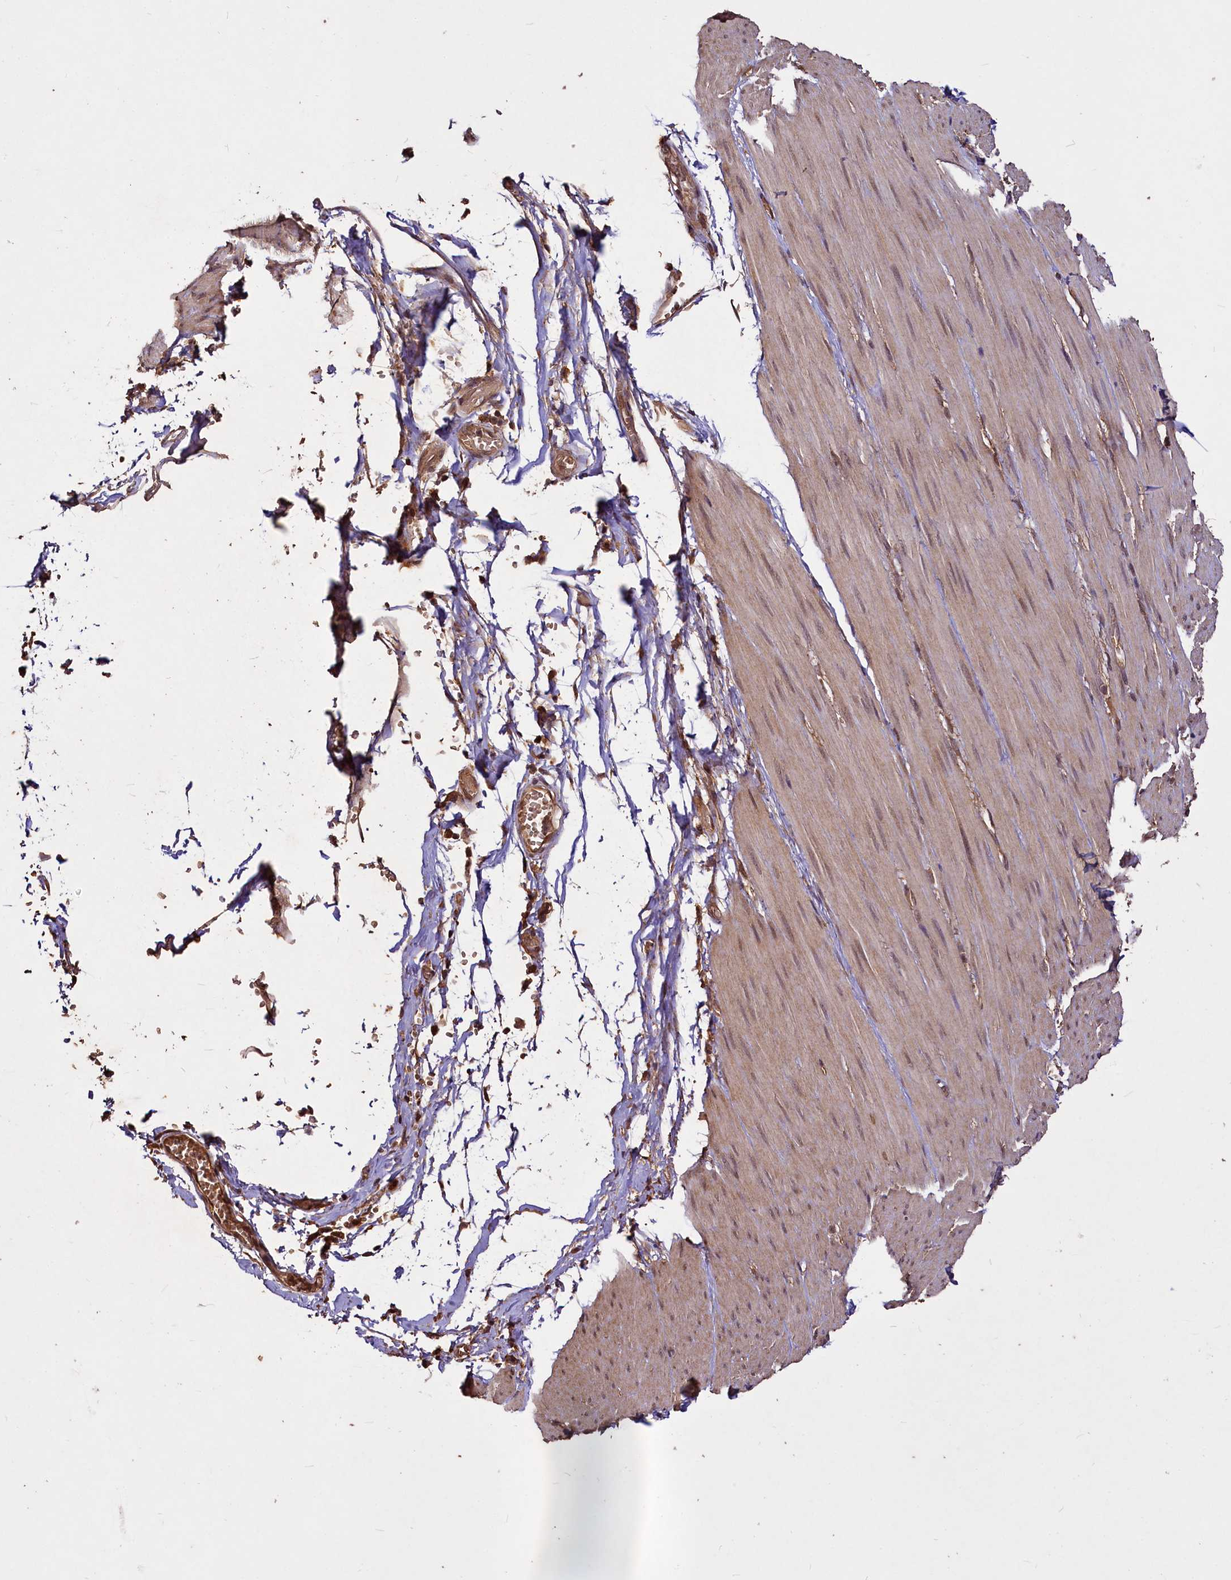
{"staining": {"intensity": "weak", "quantity": ">75%", "location": "cytoplasmic/membranous,nuclear"}, "tissue": "smooth muscle", "cell_type": "Smooth muscle cells", "image_type": "normal", "snomed": [{"axis": "morphology", "description": "Normal tissue, NOS"}, {"axis": "morphology", "description": "Adenocarcinoma, NOS"}, {"axis": "topography", "description": "Colon"}, {"axis": "topography", "description": "Peripheral nerve tissue"}], "caption": "Weak cytoplasmic/membranous,nuclear expression for a protein is seen in about >75% of smooth muscle cells of normal smooth muscle using IHC.", "gene": "VPS51", "patient": {"sex": "male", "age": 14}}